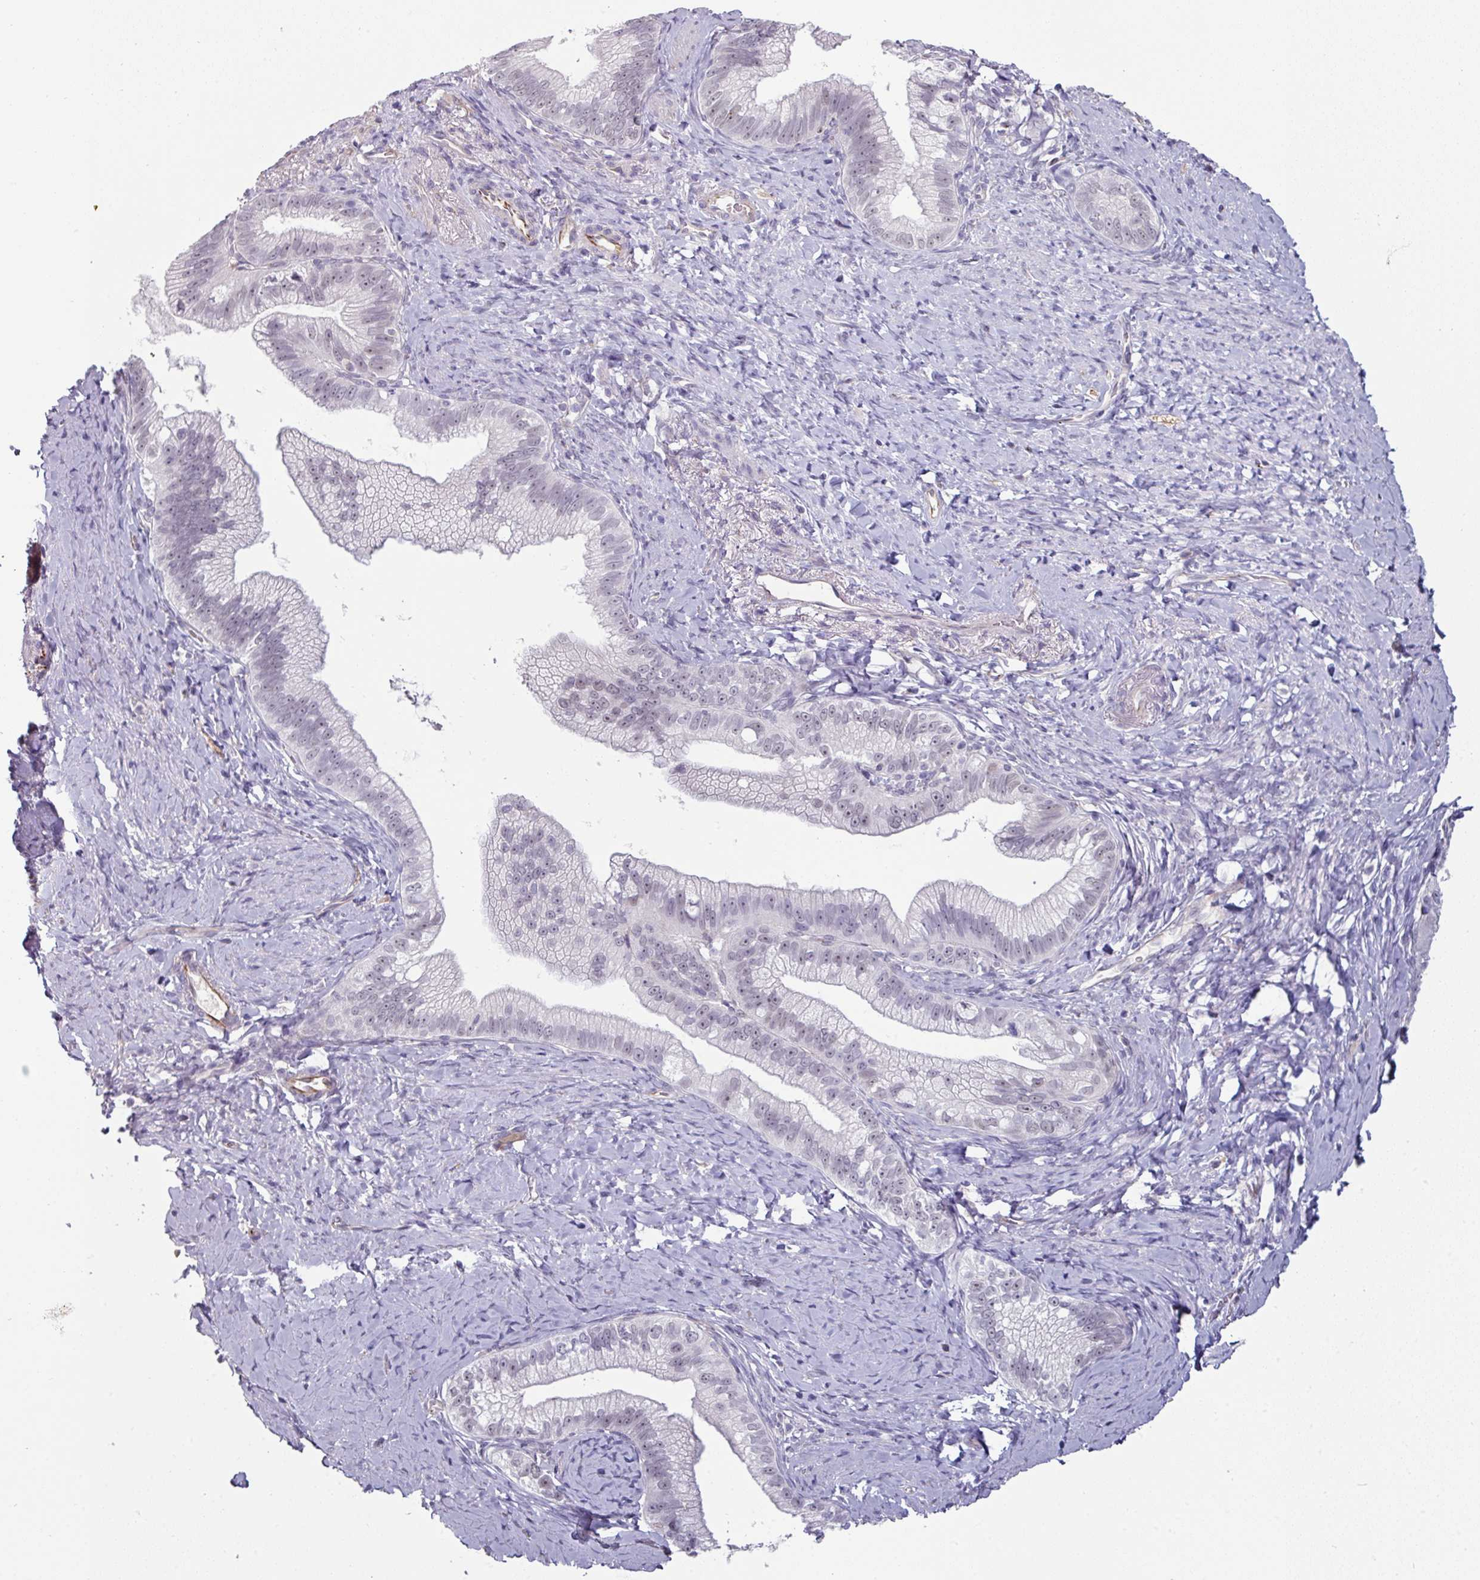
{"staining": {"intensity": "weak", "quantity": "<25%", "location": "nuclear"}, "tissue": "pancreatic cancer", "cell_type": "Tumor cells", "image_type": "cancer", "snomed": [{"axis": "morphology", "description": "Adenocarcinoma, NOS"}, {"axis": "topography", "description": "Pancreas"}], "caption": "Pancreatic cancer (adenocarcinoma) stained for a protein using IHC shows no expression tumor cells.", "gene": "EYA3", "patient": {"sex": "male", "age": 70}}